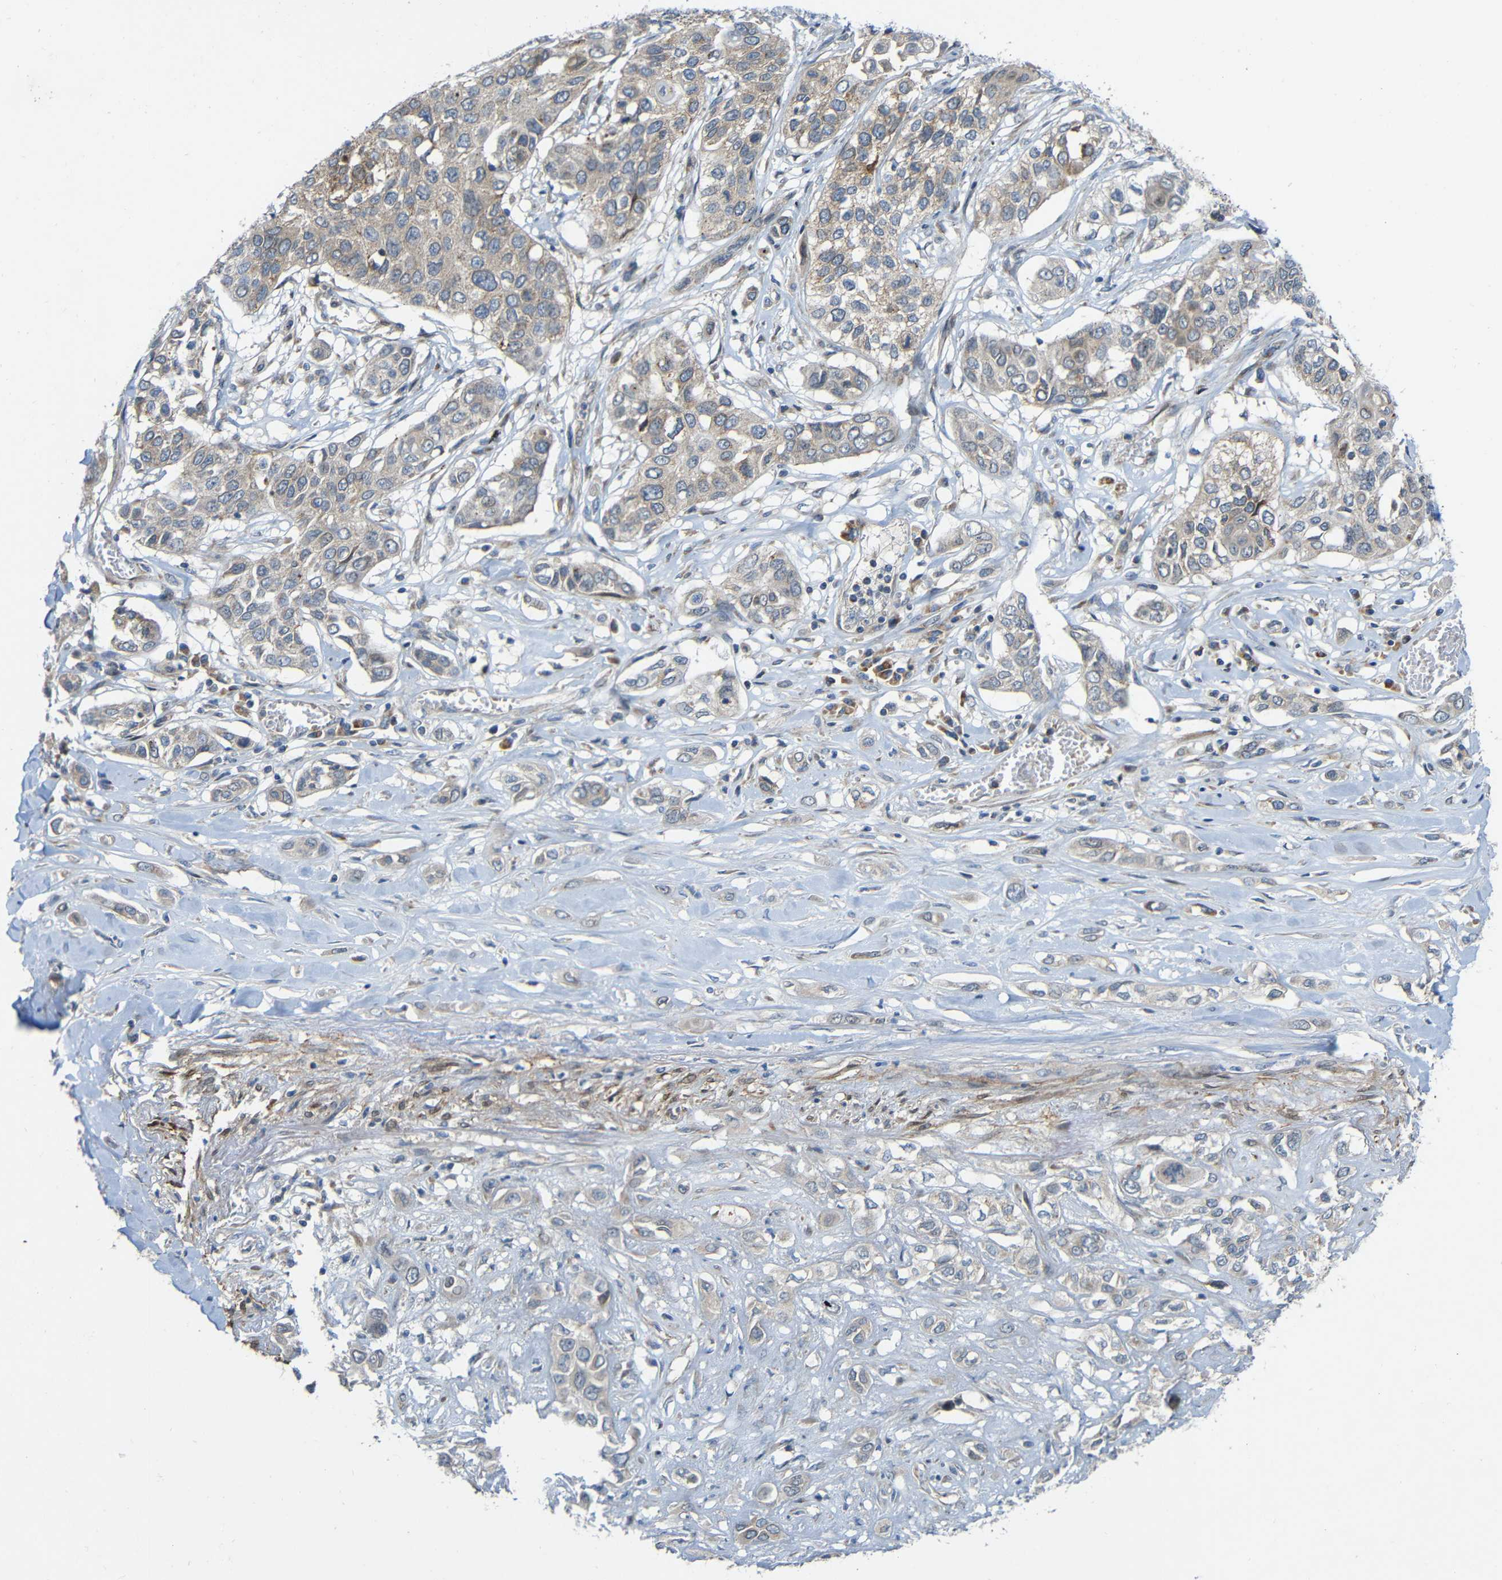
{"staining": {"intensity": "weak", "quantity": "25%-75%", "location": "cytoplasmic/membranous"}, "tissue": "lung cancer", "cell_type": "Tumor cells", "image_type": "cancer", "snomed": [{"axis": "morphology", "description": "Squamous cell carcinoma, NOS"}, {"axis": "topography", "description": "Lung"}], "caption": "IHC photomicrograph of neoplastic tissue: lung cancer stained using immunohistochemistry (IHC) shows low levels of weak protein expression localized specifically in the cytoplasmic/membranous of tumor cells, appearing as a cytoplasmic/membranous brown color.", "gene": "TMEM25", "patient": {"sex": "male", "age": 71}}